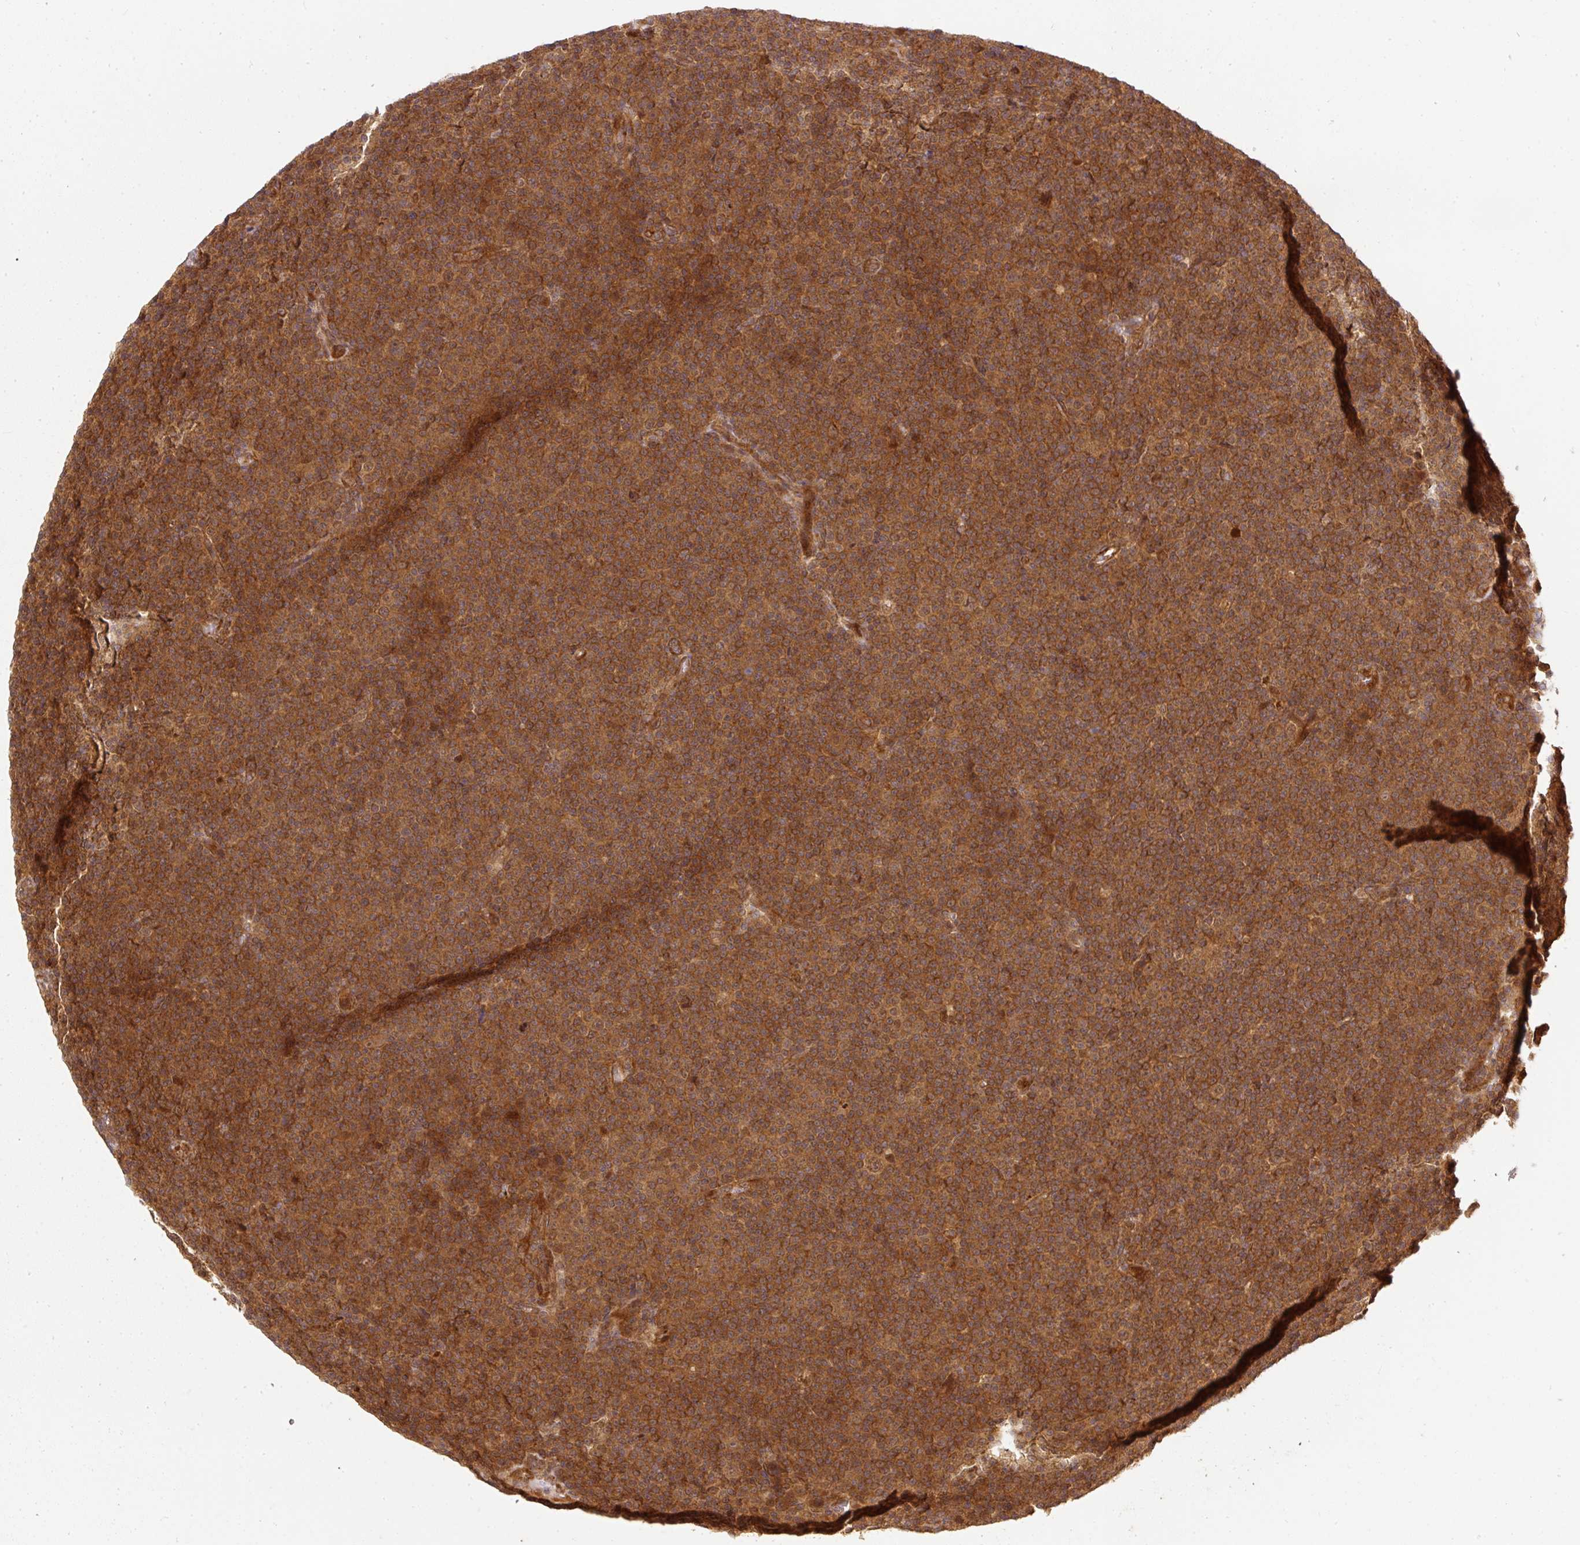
{"staining": {"intensity": "strong", "quantity": ">75%", "location": "cytoplasmic/membranous"}, "tissue": "lymphoma", "cell_type": "Tumor cells", "image_type": "cancer", "snomed": [{"axis": "morphology", "description": "Malignant lymphoma, non-Hodgkin's type, Low grade"}, {"axis": "topography", "description": "Lymph node"}], "caption": "Human lymphoma stained with a protein marker displays strong staining in tumor cells.", "gene": "PSMD1", "patient": {"sex": "female", "age": 67}}